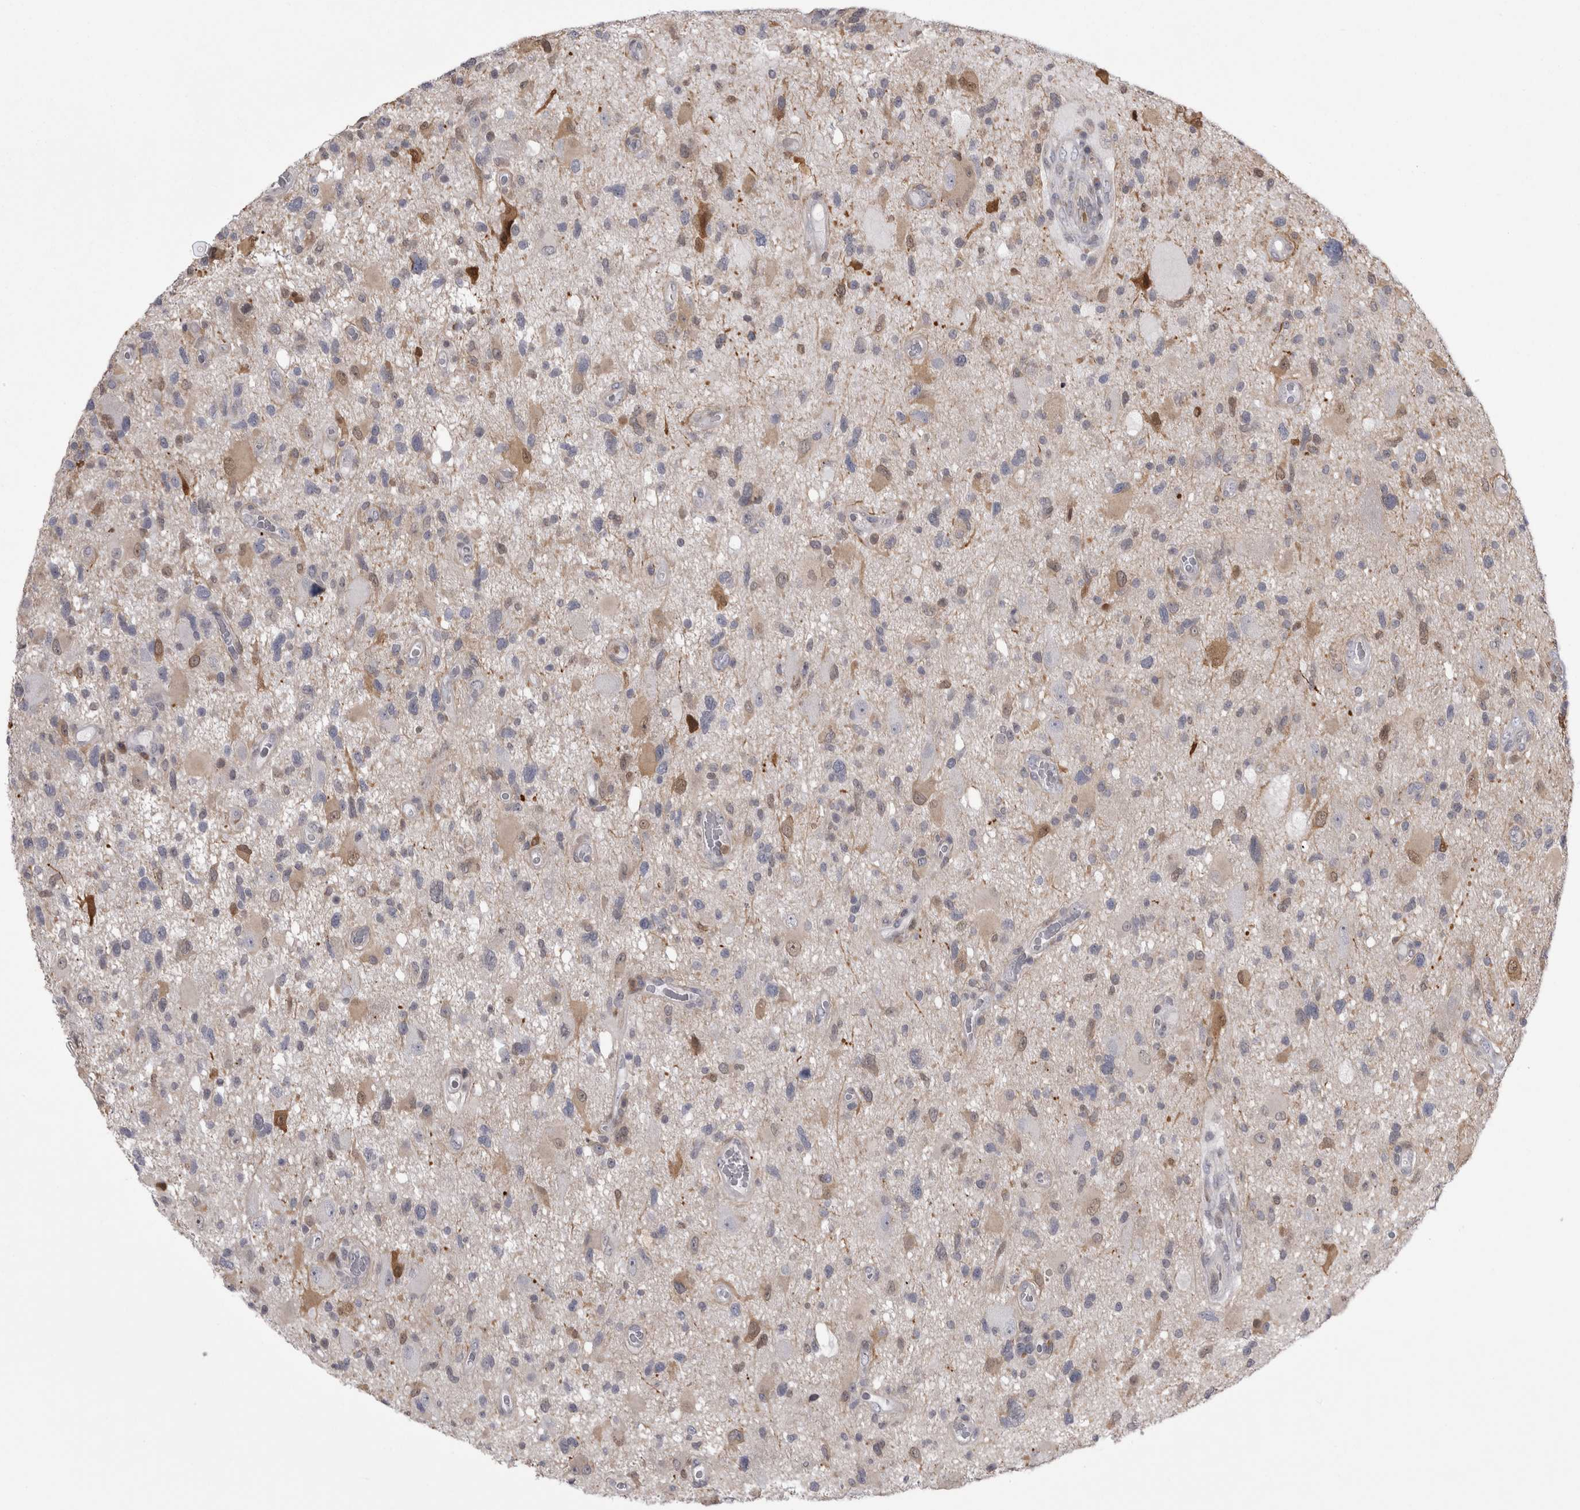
{"staining": {"intensity": "weak", "quantity": "<25%", "location": "cytoplasmic/membranous,nuclear"}, "tissue": "glioma", "cell_type": "Tumor cells", "image_type": "cancer", "snomed": [{"axis": "morphology", "description": "Glioma, malignant, High grade"}, {"axis": "topography", "description": "Brain"}], "caption": "High magnification brightfield microscopy of glioma stained with DAB (3,3'-diaminobenzidine) (brown) and counterstained with hematoxylin (blue): tumor cells show no significant expression. (Immunohistochemistry, brightfield microscopy, high magnification).", "gene": "CHIC2", "patient": {"sex": "male", "age": 33}}